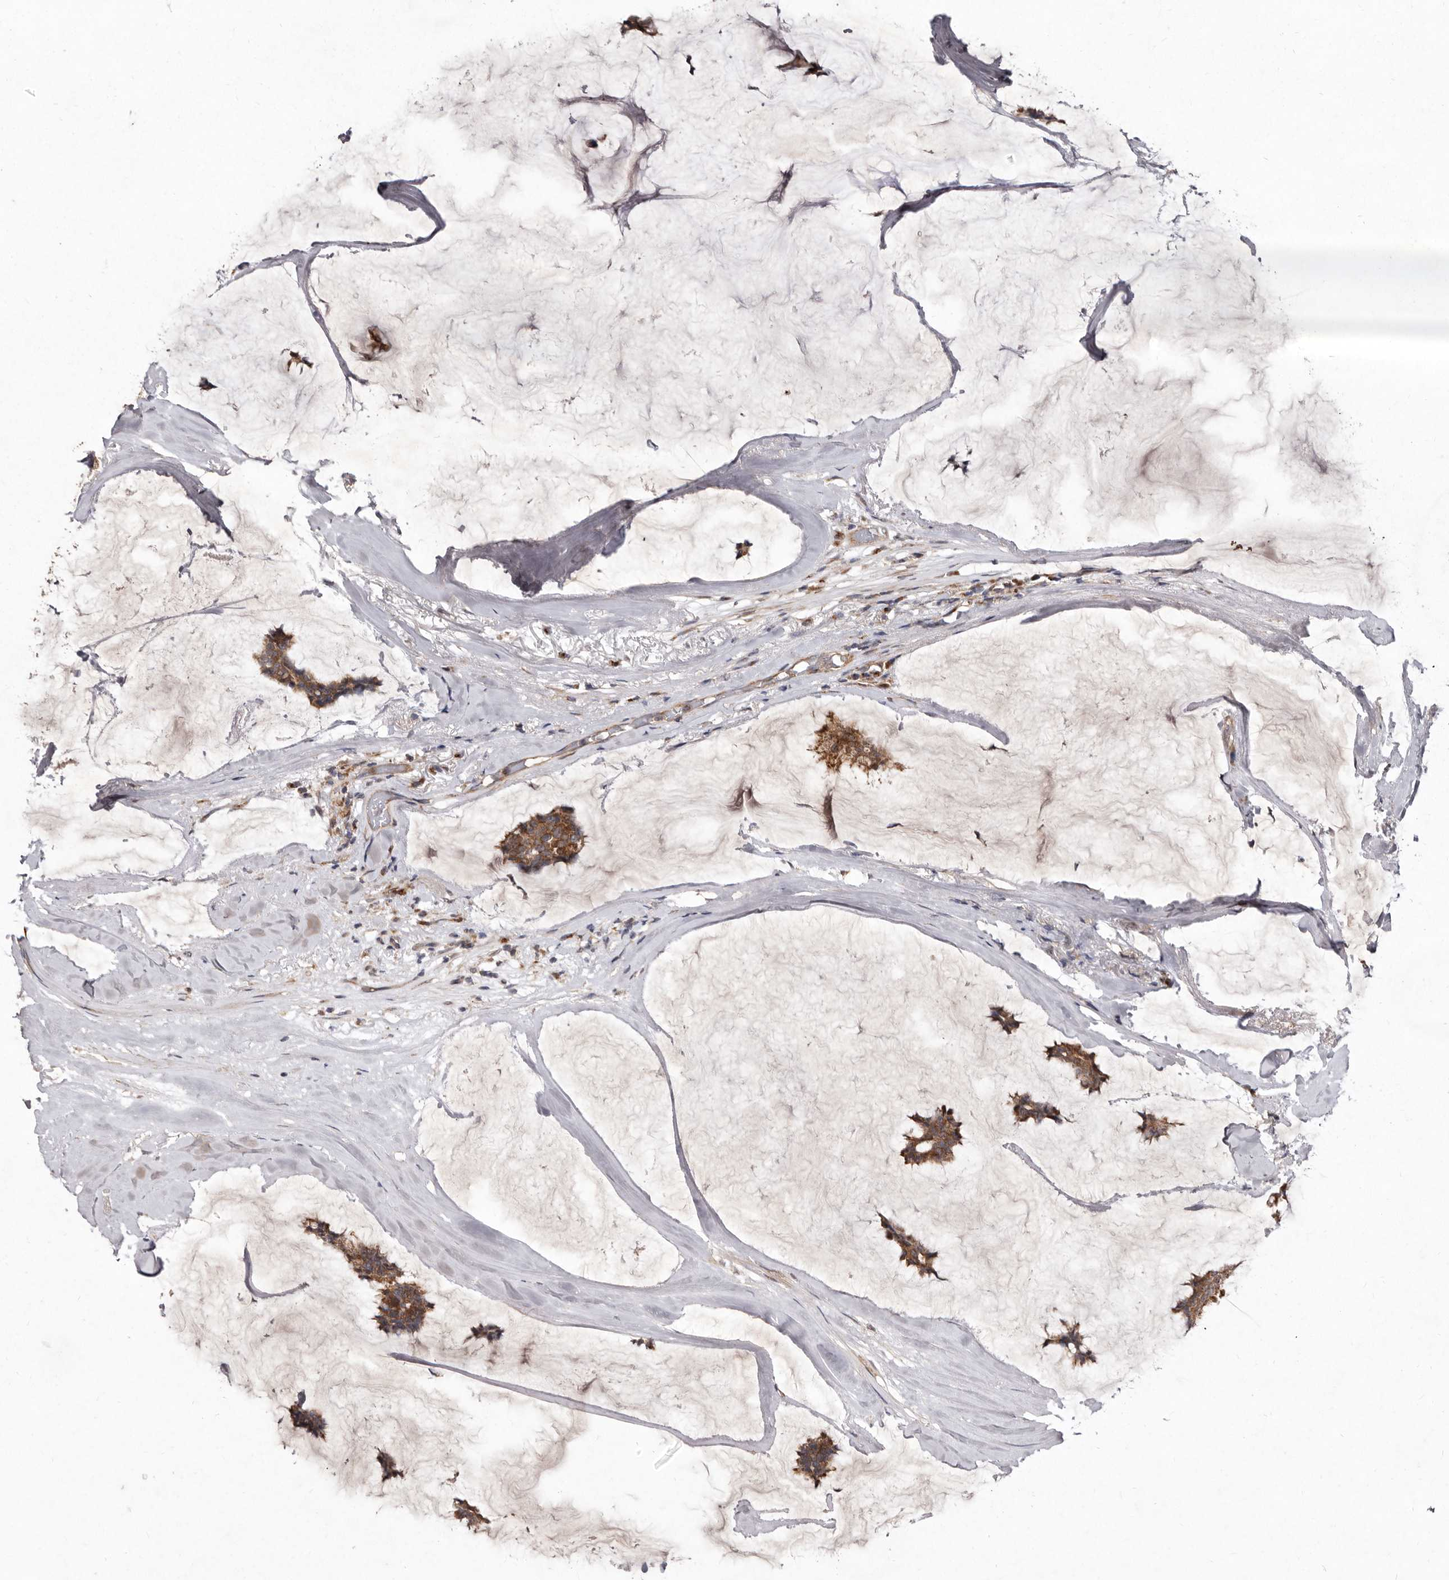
{"staining": {"intensity": "strong", "quantity": ">75%", "location": "cytoplasmic/membranous"}, "tissue": "breast cancer", "cell_type": "Tumor cells", "image_type": "cancer", "snomed": [{"axis": "morphology", "description": "Duct carcinoma"}, {"axis": "topography", "description": "Breast"}], "caption": "High-power microscopy captured an IHC image of breast cancer, revealing strong cytoplasmic/membranous staining in about >75% of tumor cells.", "gene": "FLAD1", "patient": {"sex": "female", "age": 93}}